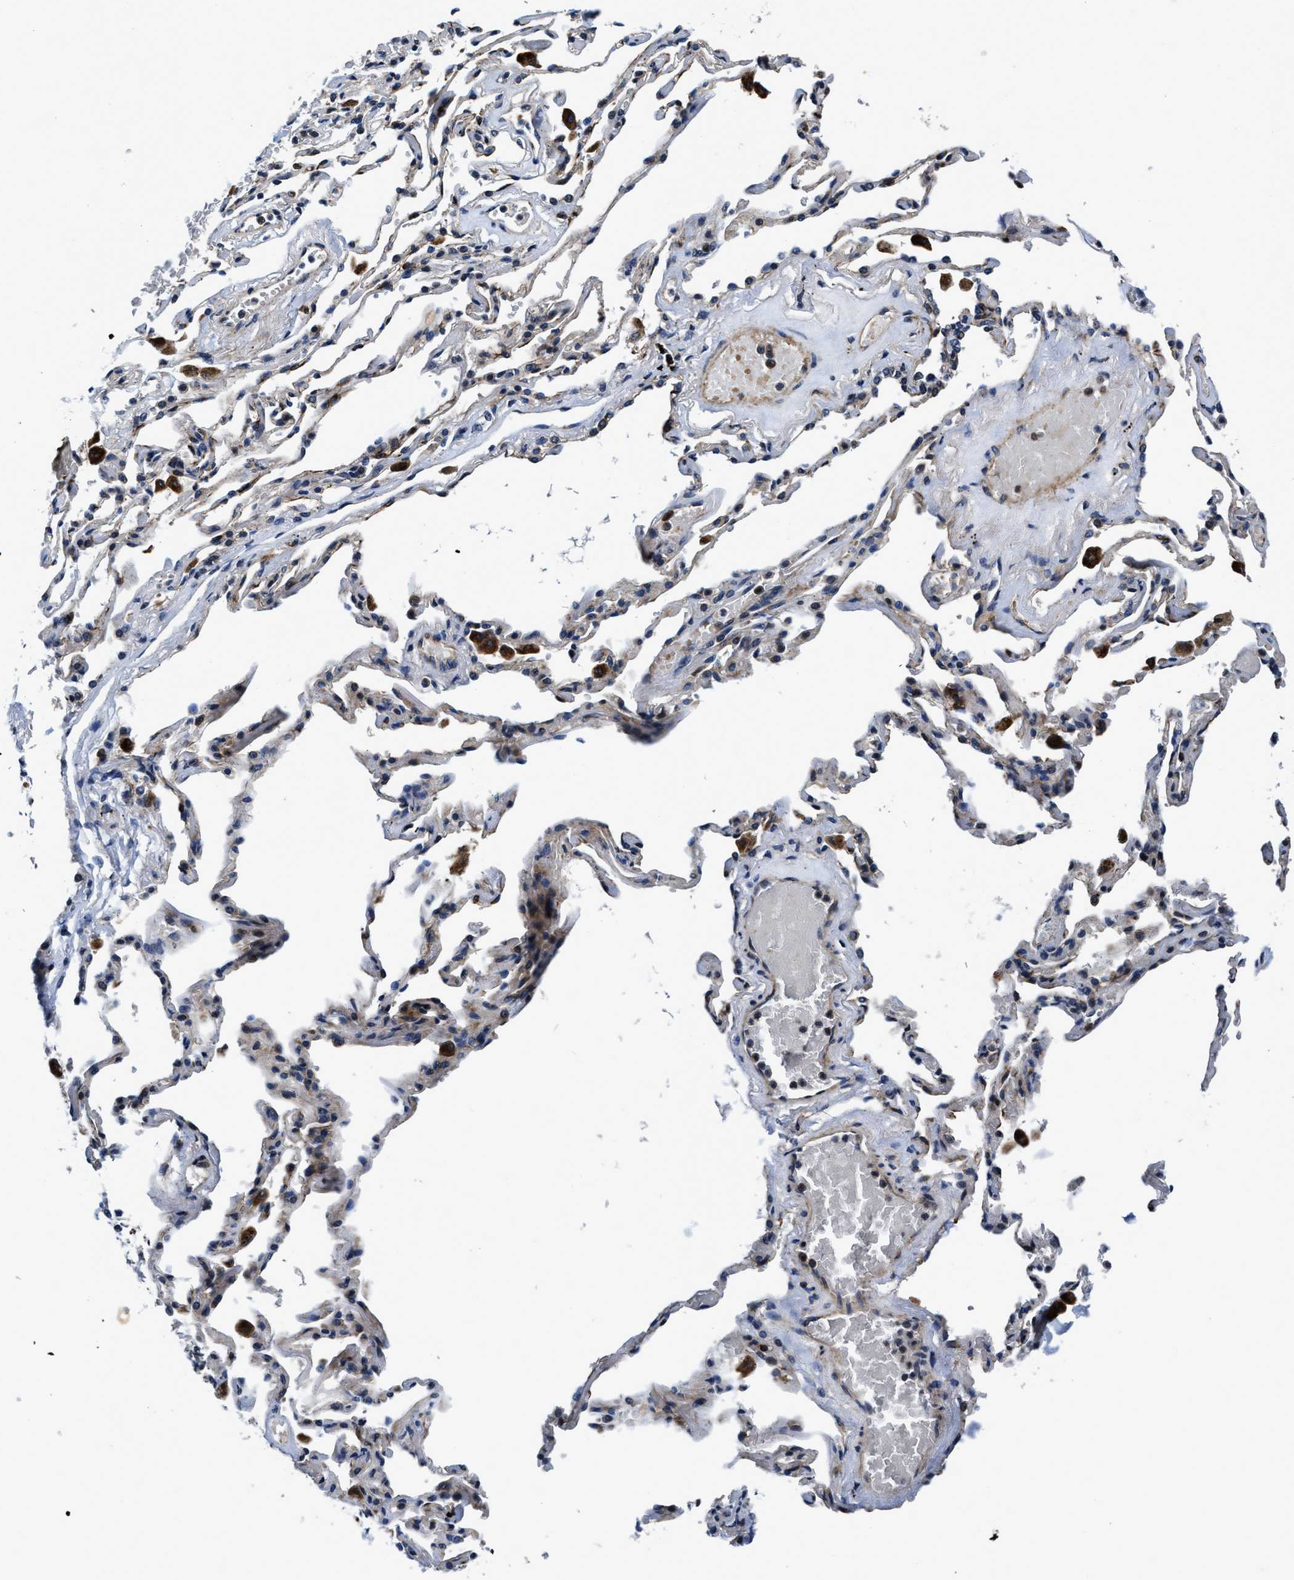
{"staining": {"intensity": "weak", "quantity": "25%-75%", "location": "cytoplasmic/membranous"}, "tissue": "adipose tissue", "cell_type": "Adipocytes", "image_type": "normal", "snomed": [{"axis": "morphology", "description": "Normal tissue, NOS"}, {"axis": "topography", "description": "Cartilage tissue"}, {"axis": "topography", "description": "Lung"}], "caption": "The immunohistochemical stain shows weak cytoplasmic/membranous staining in adipocytes of normal adipose tissue. (DAB (3,3'-diaminobenzidine) = brown stain, brightfield microscopy at high magnification).", "gene": "C2orf66", "patient": {"sex": "female", "age": 77}}